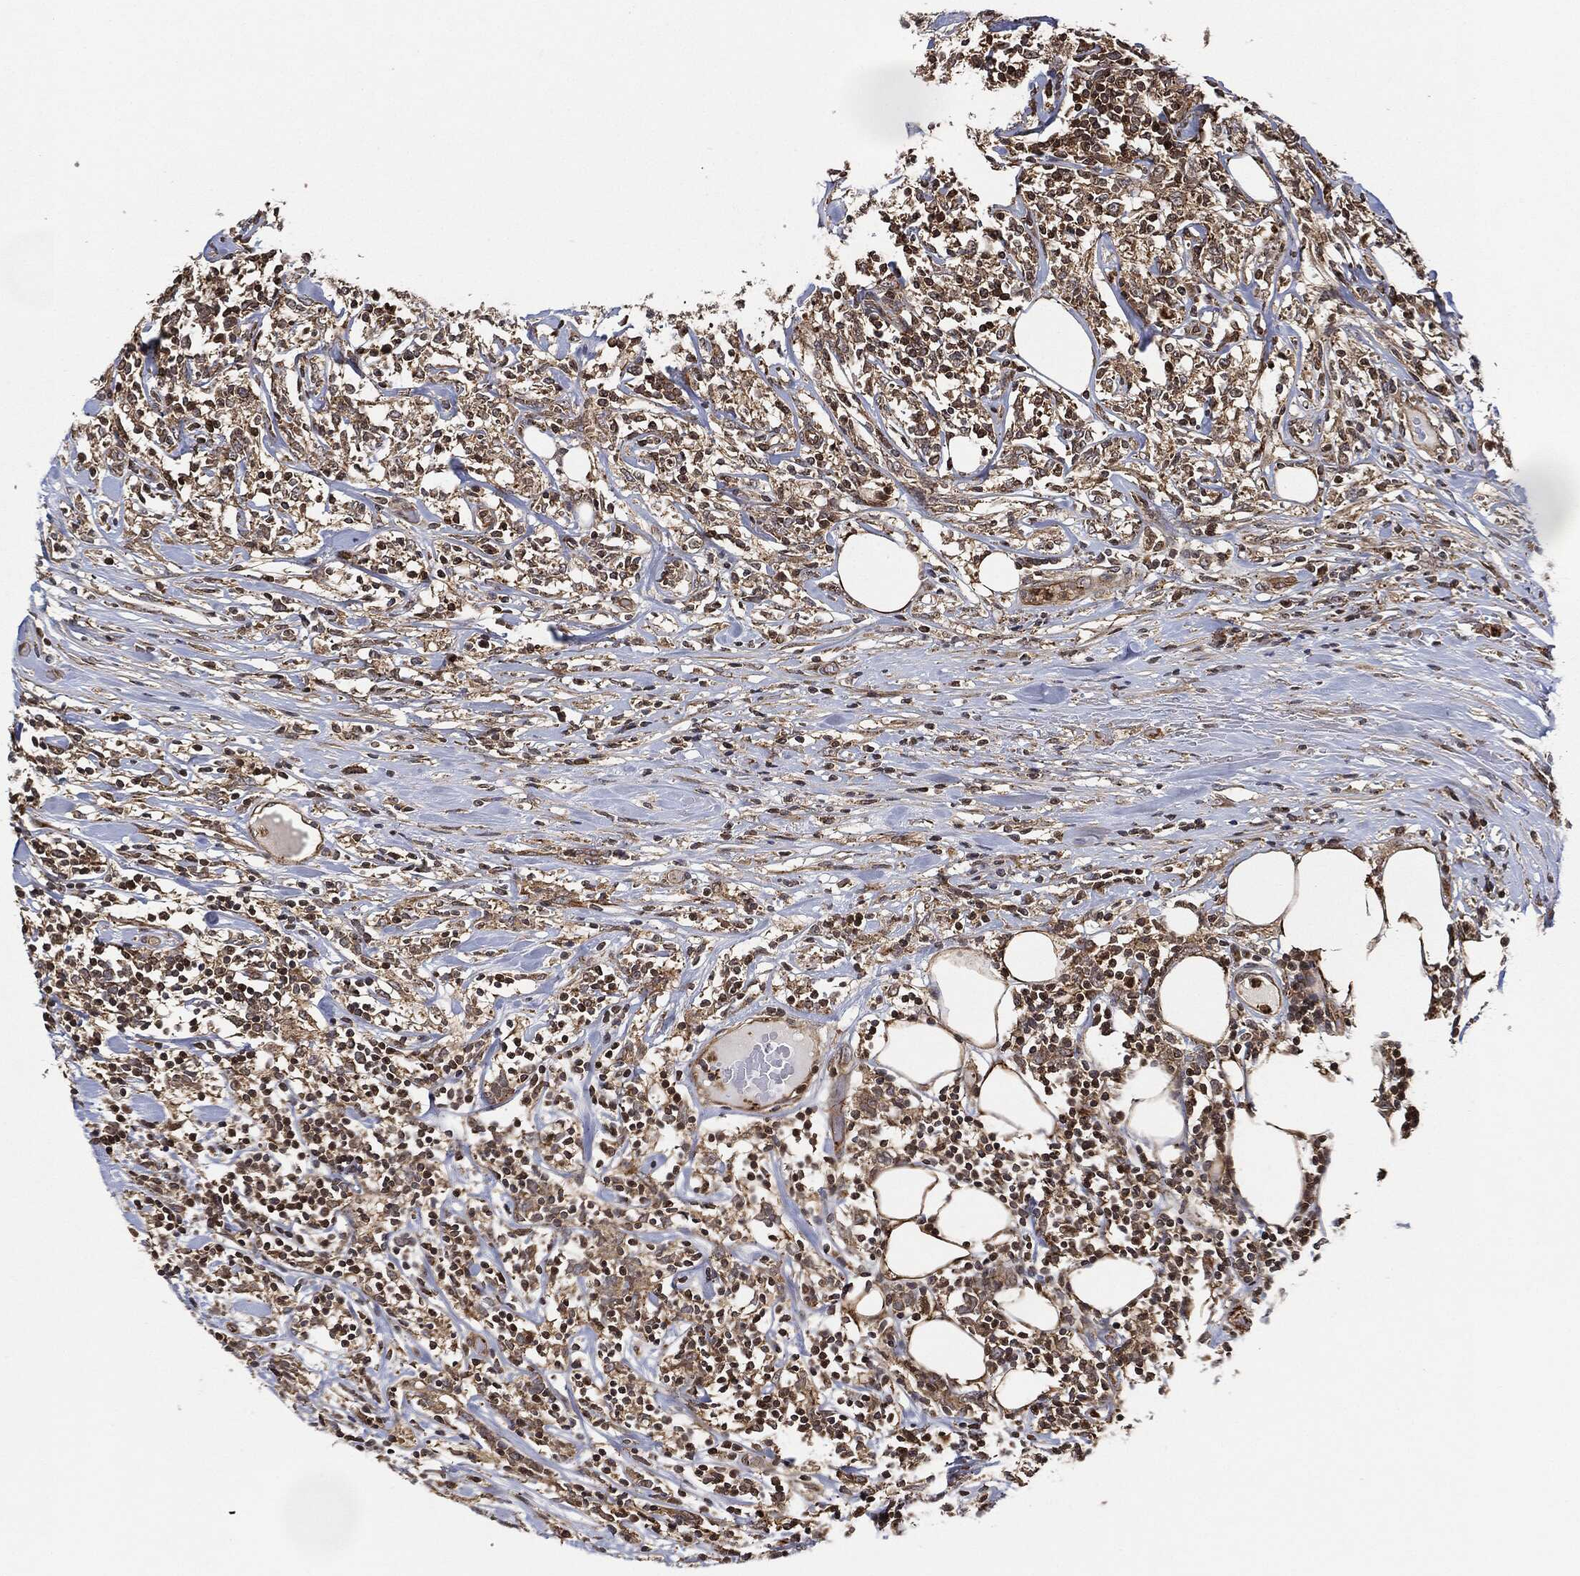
{"staining": {"intensity": "strong", "quantity": "25%-75%", "location": "nuclear"}, "tissue": "lymphoma", "cell_type": "Tumor cells", "image_type": "cancer", "snomed": [{"axis": "morphology", "description": "Malignant lymphoma, non-Hodgkin's type, High grade"}, {"axis": "topography", "description": "Lymph node"}], "caption": "This image exhibits IHC staining of human high-grade malignant lymphoma, non-Hodgkin's type, with high strong nuclear positivity in about 25%-75% of tumor cells.", "gene": "MAP3K3", "patient": {"sex": "female", "age": 84}}